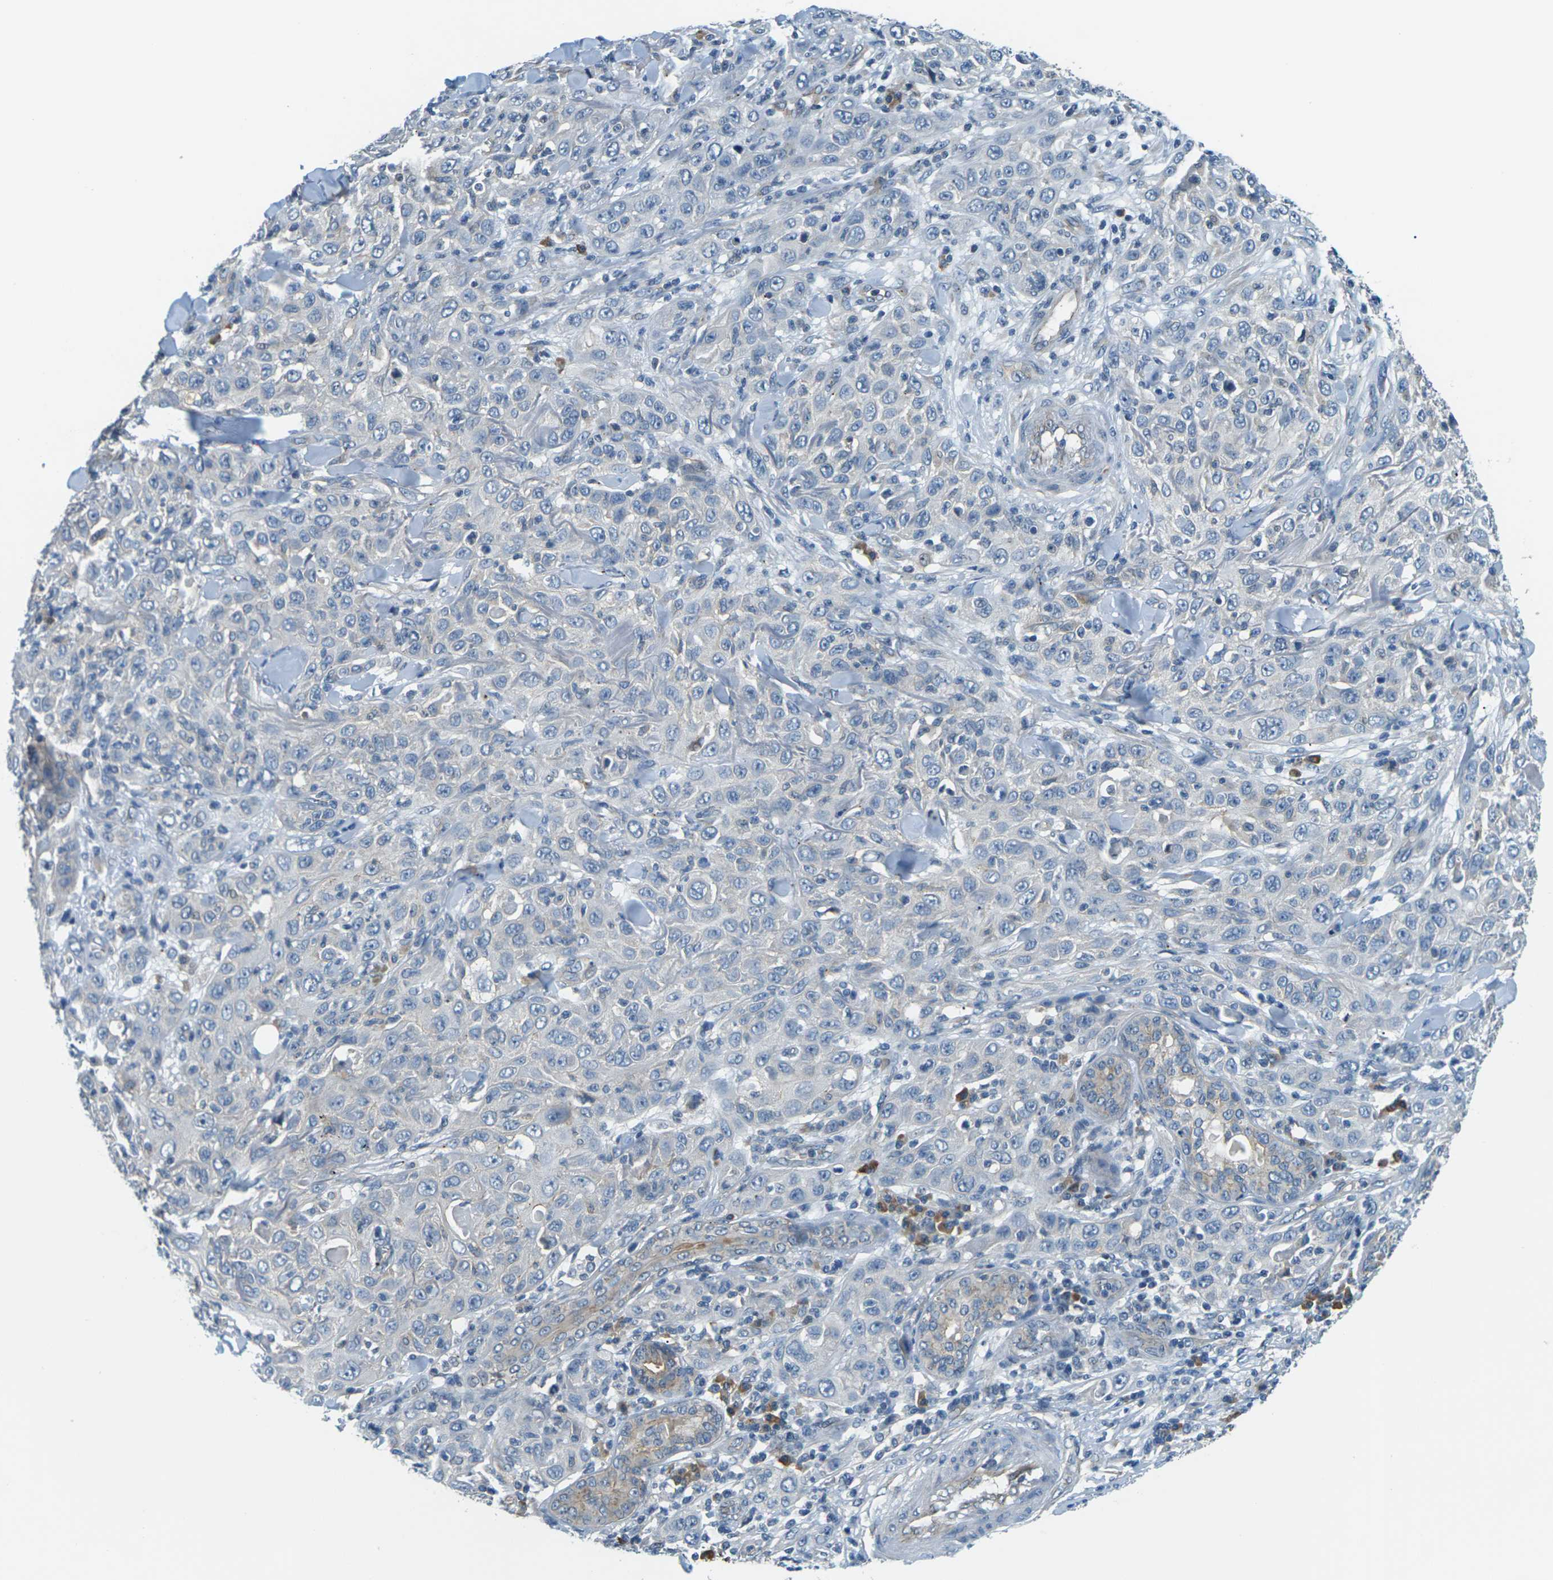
{"staining": {"intensity": "negative", "quantity": "none", "location": "none"}, "tissue": "skin cancer", "cell_type": "Tumor cells", "image_type": "cancer", "snomed": [{"axis": "morphology", "description": "Squamous cell carcinoma, NOS"}, {"axis": "topography", "description": "Skin"}], "caption": "Tumor cells are negative for brown protein staining in squamous cell carcinoma (skin).", "gene": "SLC13A3", "patient": {"sex": "female", "age": 88}}